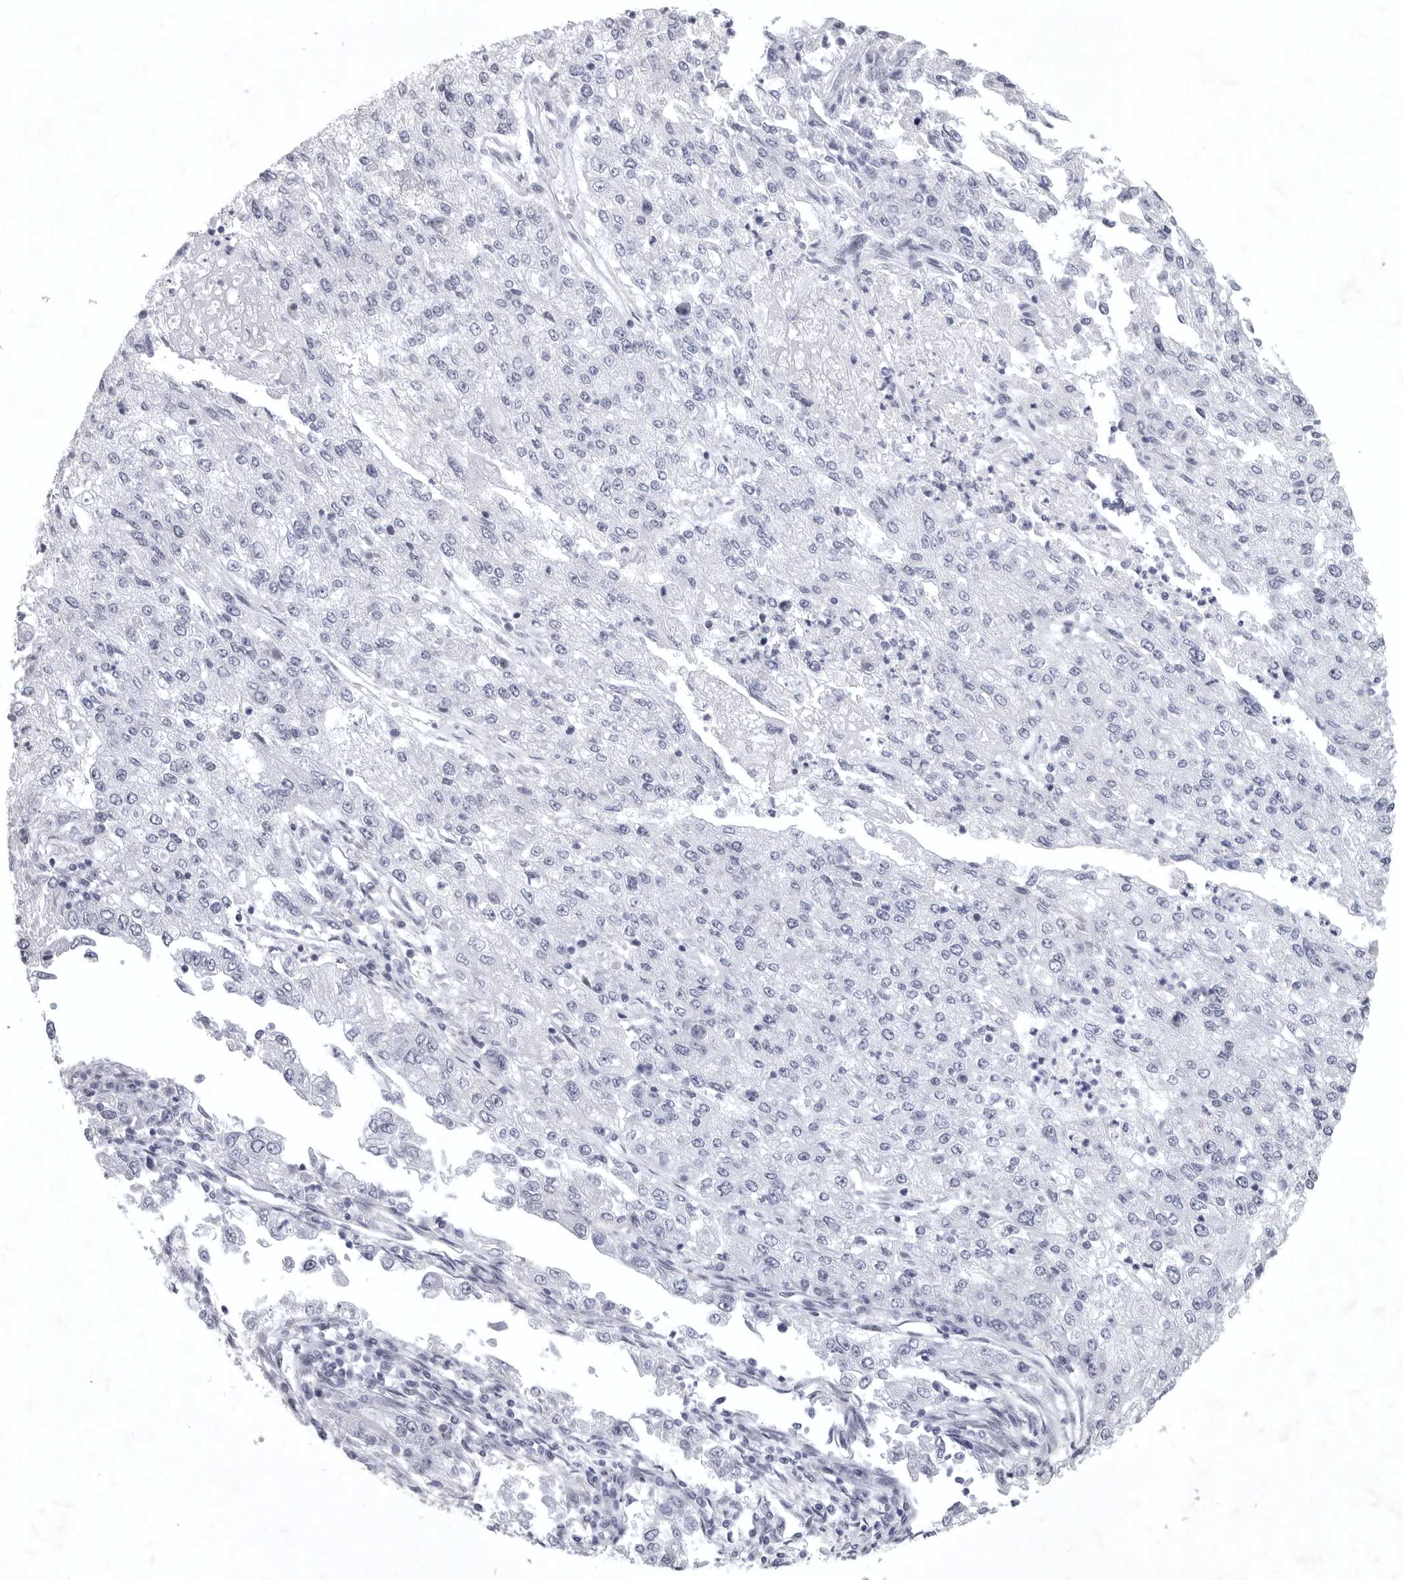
{"staining": {"intensity": "negative", "quantity": "none", "location": "none"}, "tissue": "endometrial cancer", "cell_type": "Tumor cells", "image_type": "cancer", "snomed": [{"axis": "morphology", "description": "Adenocarcinoma, NOS"}, {"axis": "topography", "description": "Endometrium"}], "caption": "Immunohistochemistry photomicrograph of human adenocarcinoma (endometrial) stained for a protein (brown), which displays no expression in tumor cells.", "gene": "TNR", "patient": {"sex": "female", "age": 49}}